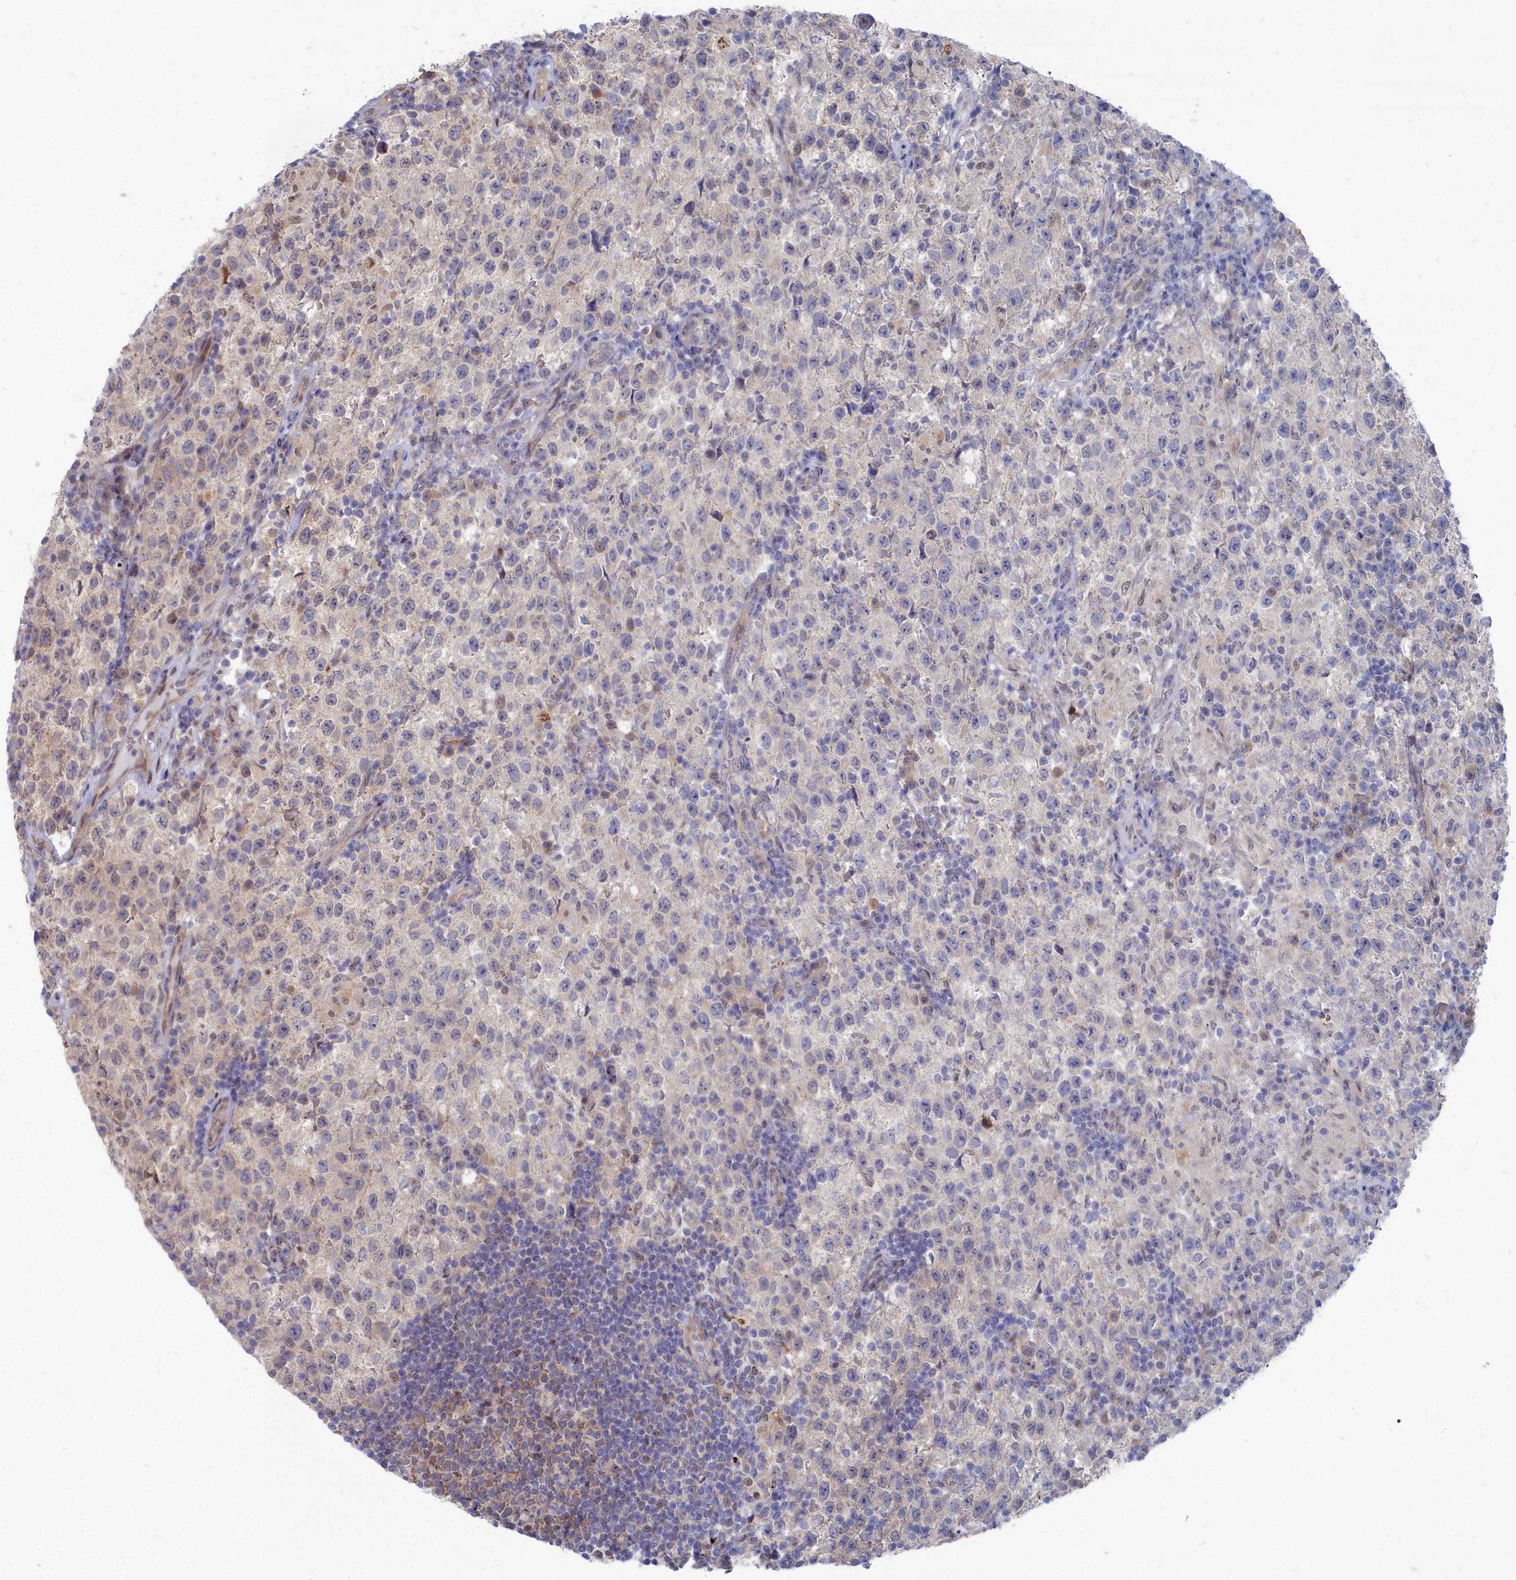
{"staining": {"intensity": "negative", "quantity": "none", "location": "none"}, "tissue": "testis cancer", "cell_type": "Tumor cells", "image_type": "cancer", "snomed": [{"axis": "morphology", "description": "Seminoma, NOS"}, {"axis": "morphology", "description": "Carcinoma, Embryonal, NOS"}, {"axis": "topography", "description": "Testis"}], "caption": "There is no significant staining in tumor cells of seminoma (testis). (Brightfield microscopy of DAB (3,3'-diaminobenzidine) immunohistochemistry (IHC) at high magnification).", "gene": "RPS27A", "patient": {"sex": "male", "age": 41}}